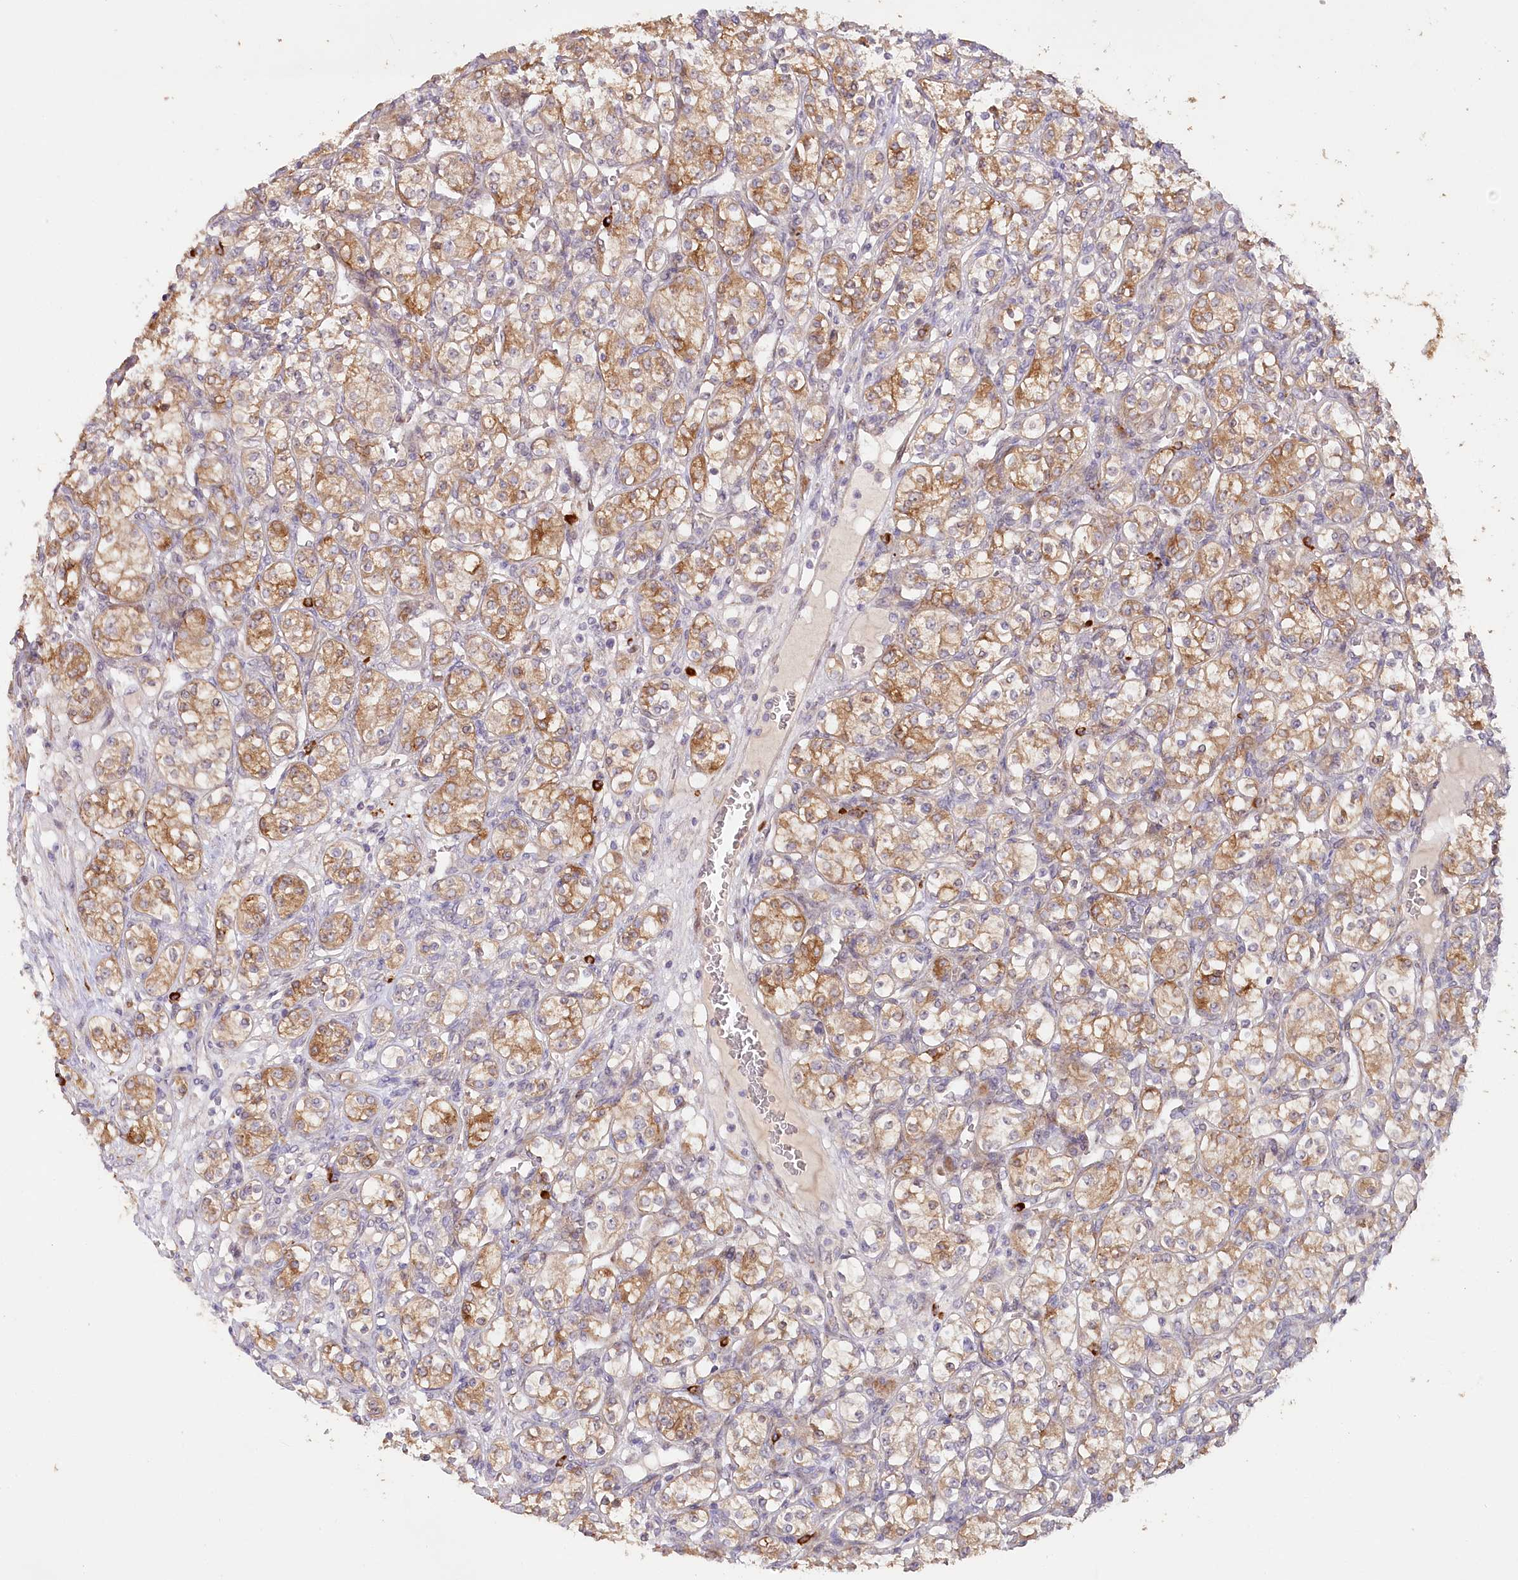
{"staining": {"intensity": "moderate", "quantity": ">75%", "location": "cytoplasmic/membranous"}, "tissue": "renal cancer", "cell_type": "Tumor cells", "image_type": "cancer", "snomed": [{"axis": "morphology", "description": "Adenocarcinoma, NOS"}, {"axis": "topography", "description": "Kidney"}], "caption": "Moderate cytoplasmic/membranous expression is seen in approximately >75% of tumor cells in renal cancer.", "gene": "IRAK1BP1", "patient": {"sex": "male", "age": 77}}